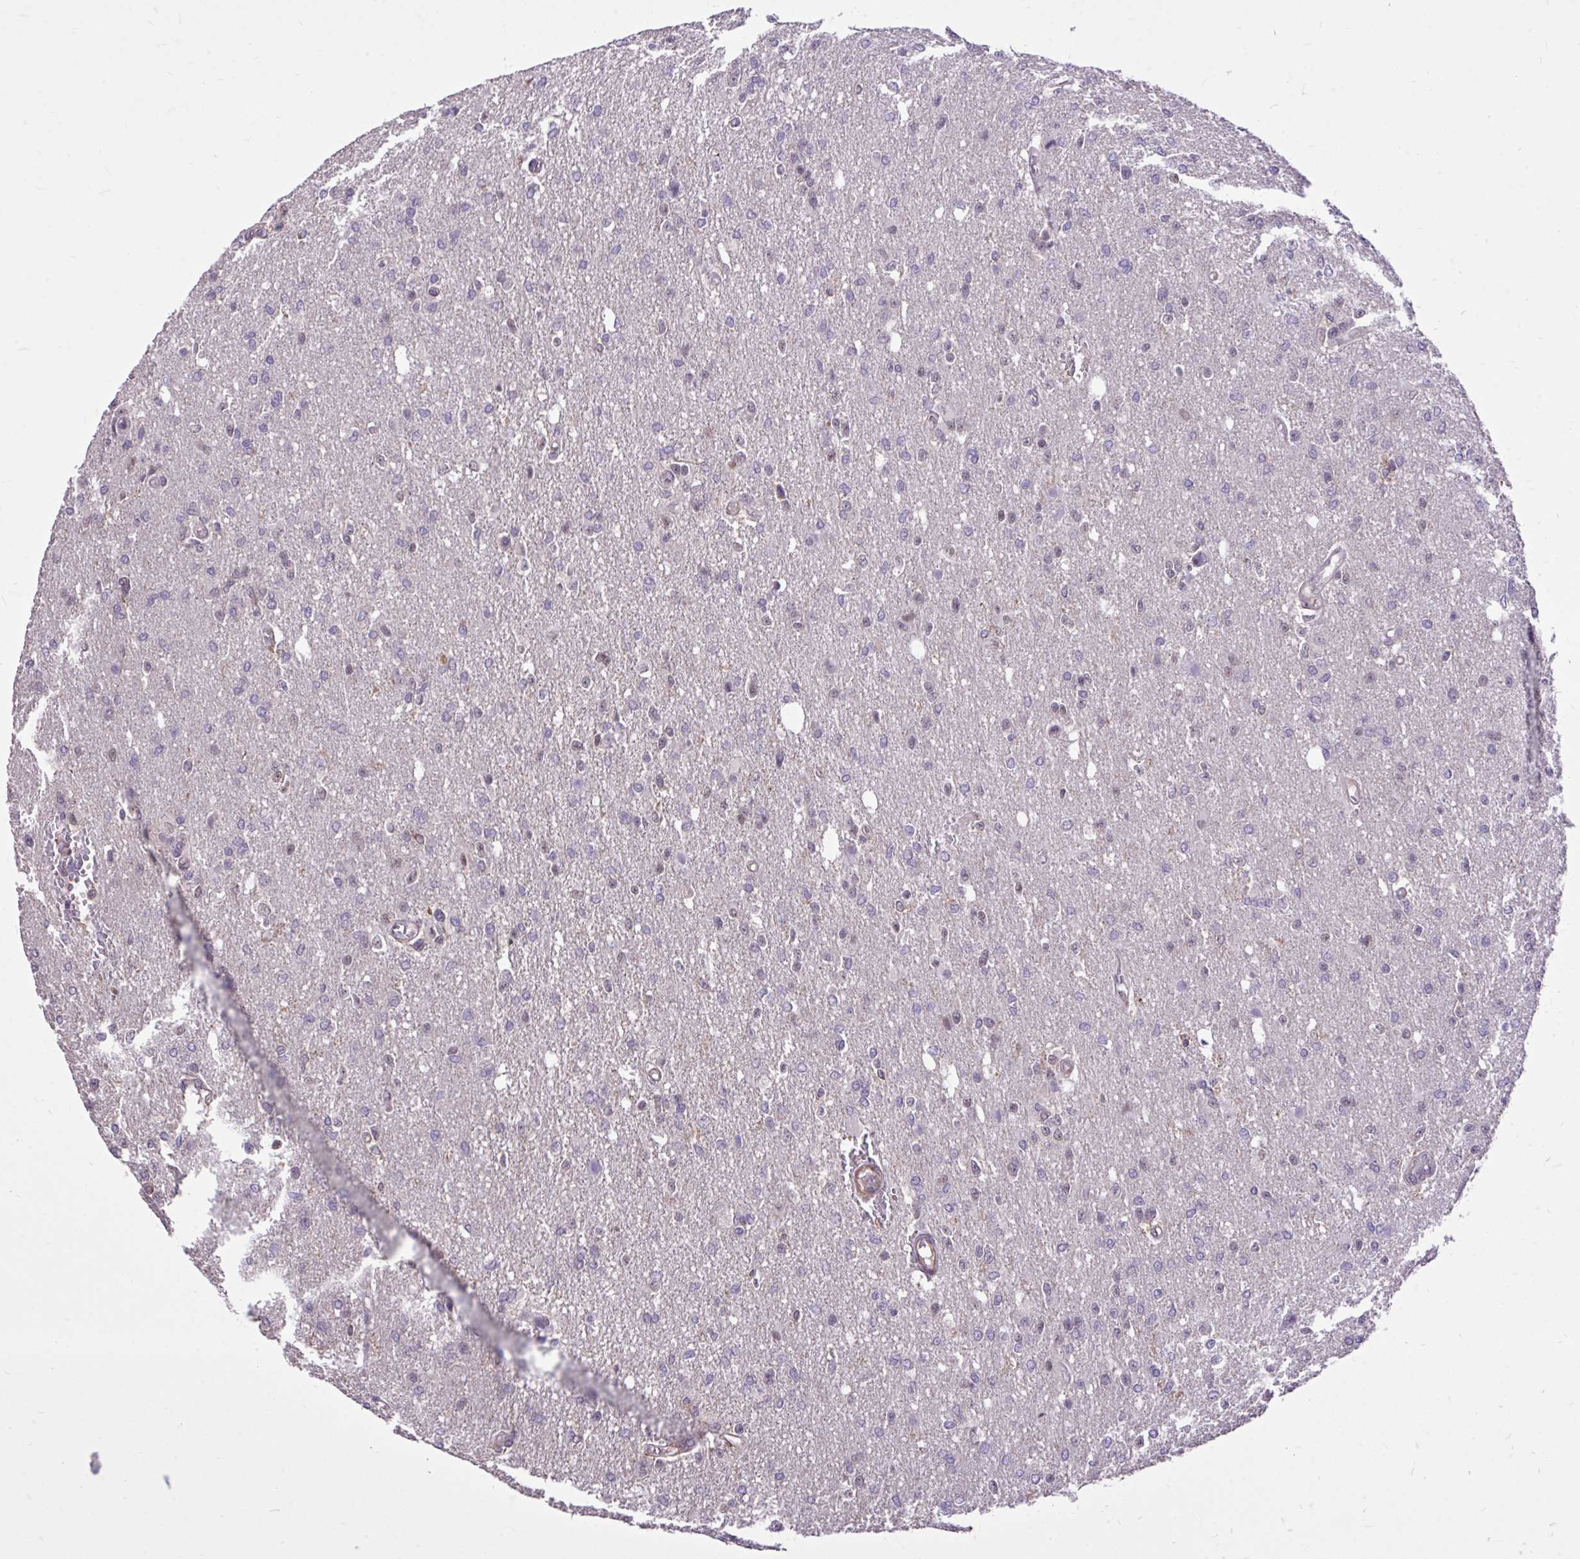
{"staining": {"intensity": "negative", "quantity": "none", "location": "none"}, "tissue": "glioma", "cell_type": "Tumor cells", "image_type": "cancer", "snomed": [{"axis": "morphology", "description": "Glioma, malignant, Low grade"}, {"axis": "topography", "description": "Brain"}], "caption": "The histopathology image exhibits no staining of tumor cells in low-grade glioma (malignant).", "gene": "IGFL2", "patient": {"sex": "male", "age": 26}}